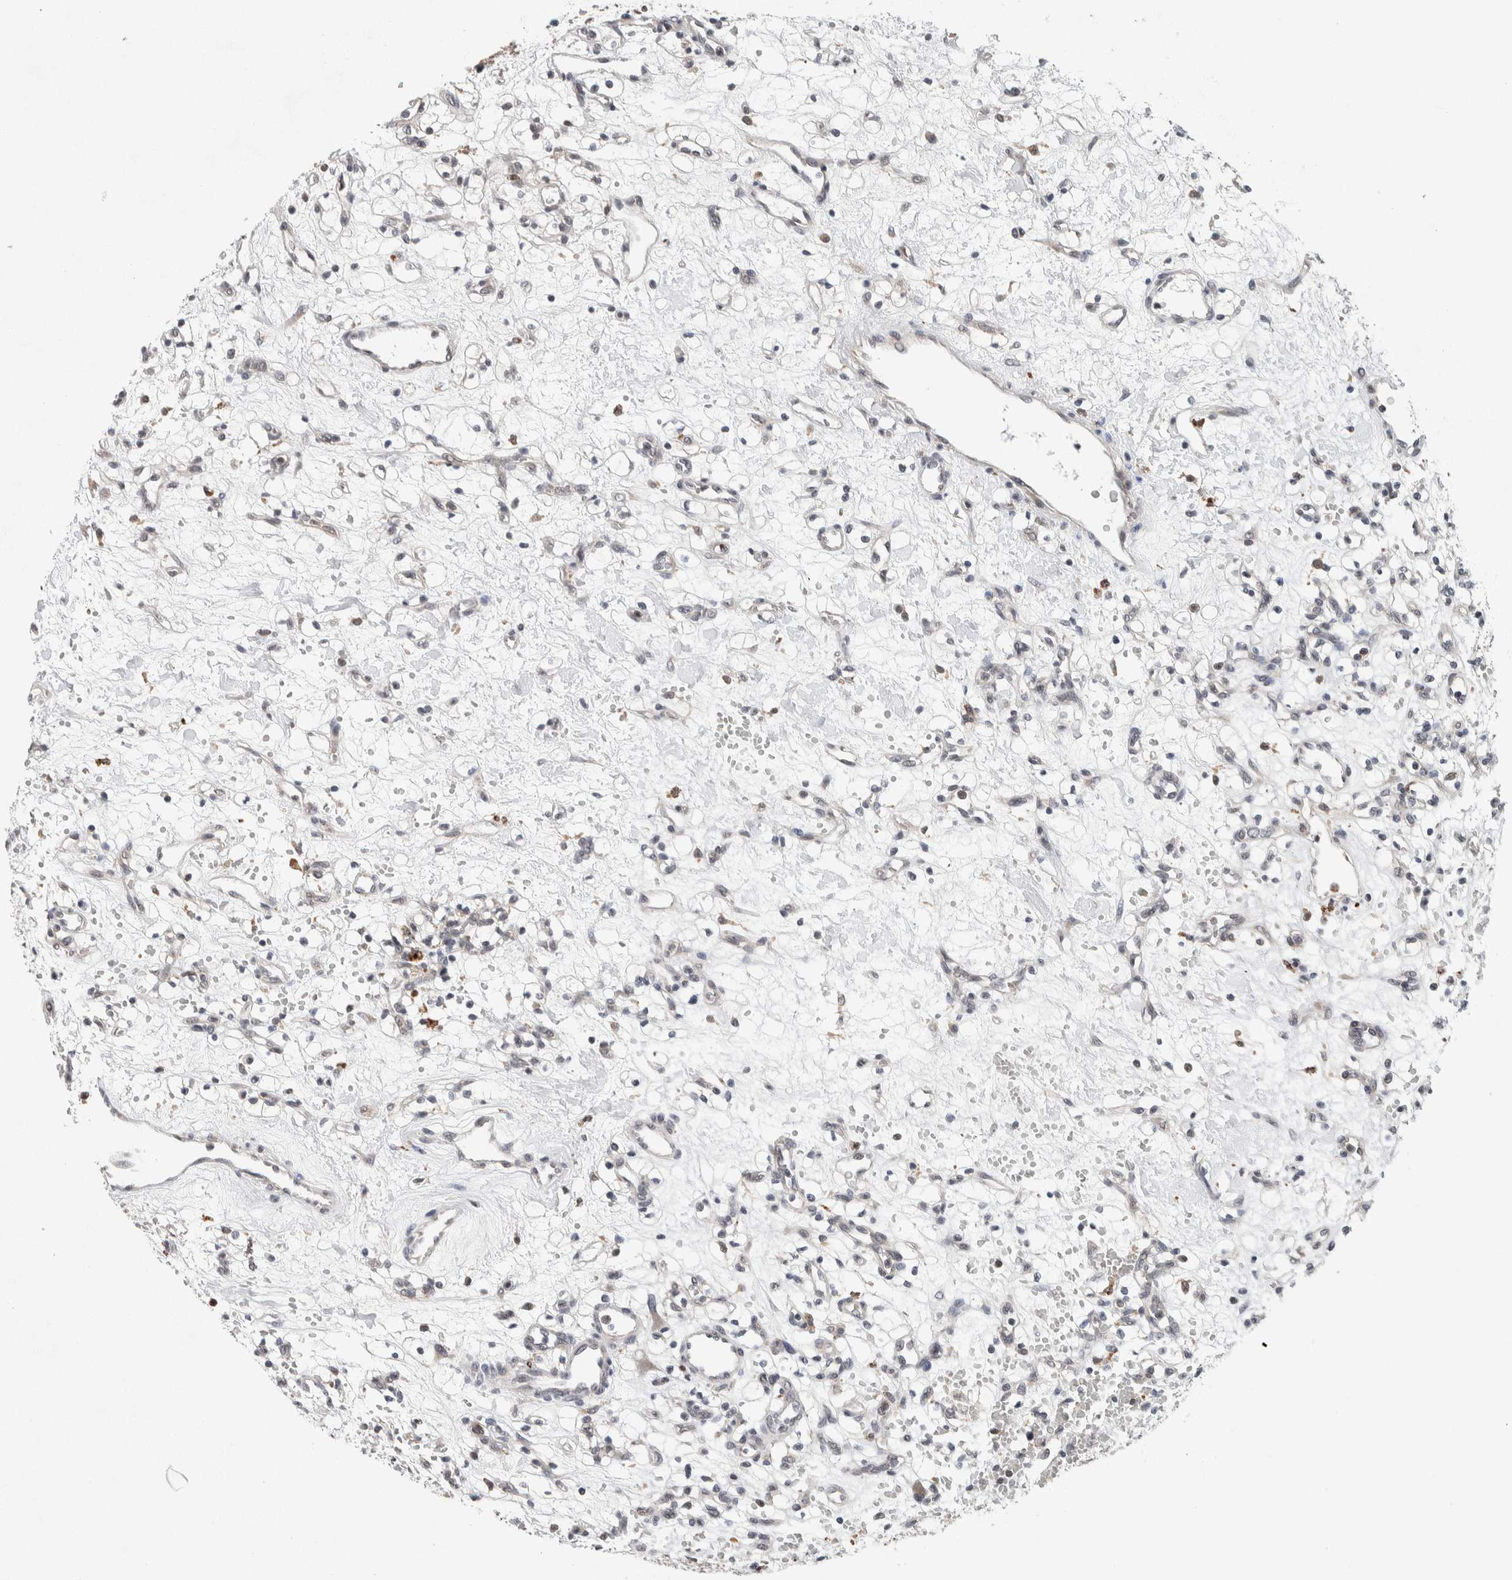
{"staining": {"intensity": "negative", "quantity": "none", "location": "none"}, "tissue": "renal cancer", "cell_type": "Tumor cells", "image_type": "cancer", "snomed": [{"axis": "morphology", "description": "Adenocarcinoma, NOS"}, {"axis": "topography", "description": "Kidney"}], "caption": "Immunohistochemical staining of human renal cancer (adenocarcinoma) demonstrates no significant positivity in tumor cells.", "gene": "KCNK1", "patient": {"sex": "female", "age": 60}}